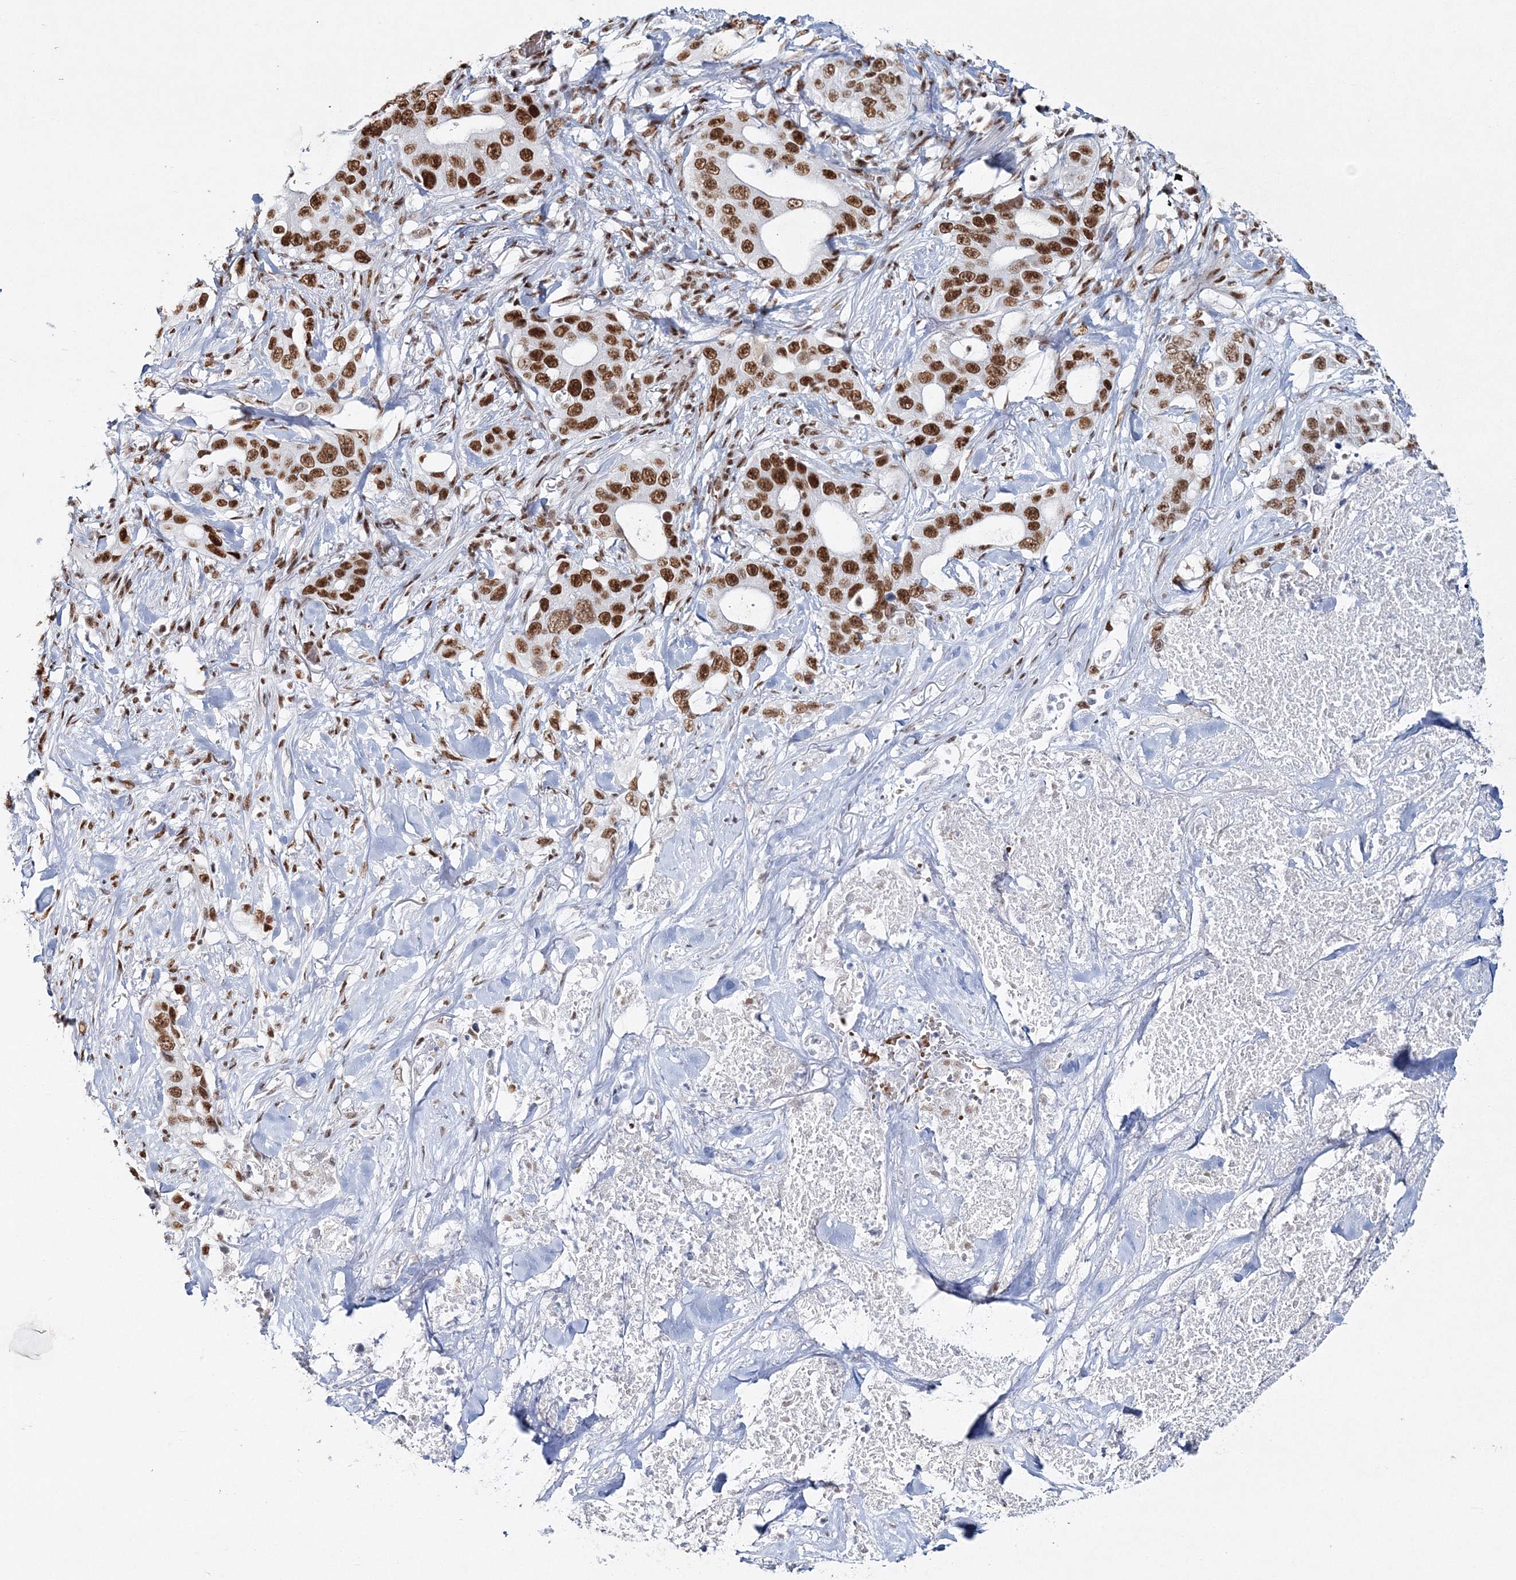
{"staining": {"intensity": "strong", "quantity": ">75%", "location": "nuclear"}, "tissue": "lung cancer", "cell_type": "Tumor cells", "image_type": "cancer", "snomed": [{"axis": "morphology", "description": "Adenocarcinoma, NOS"}, {"axis": "topography", "description": "Lung"}], "caption": "DAB (3,3'-diaminobenzidine) immunohistochemical staining of lung cancer demonstrates strong nuclear protein positivity in about >75% of tumor cells.", "gene": "QRICH1", "patient": {"sex": "female", "age": 51}}